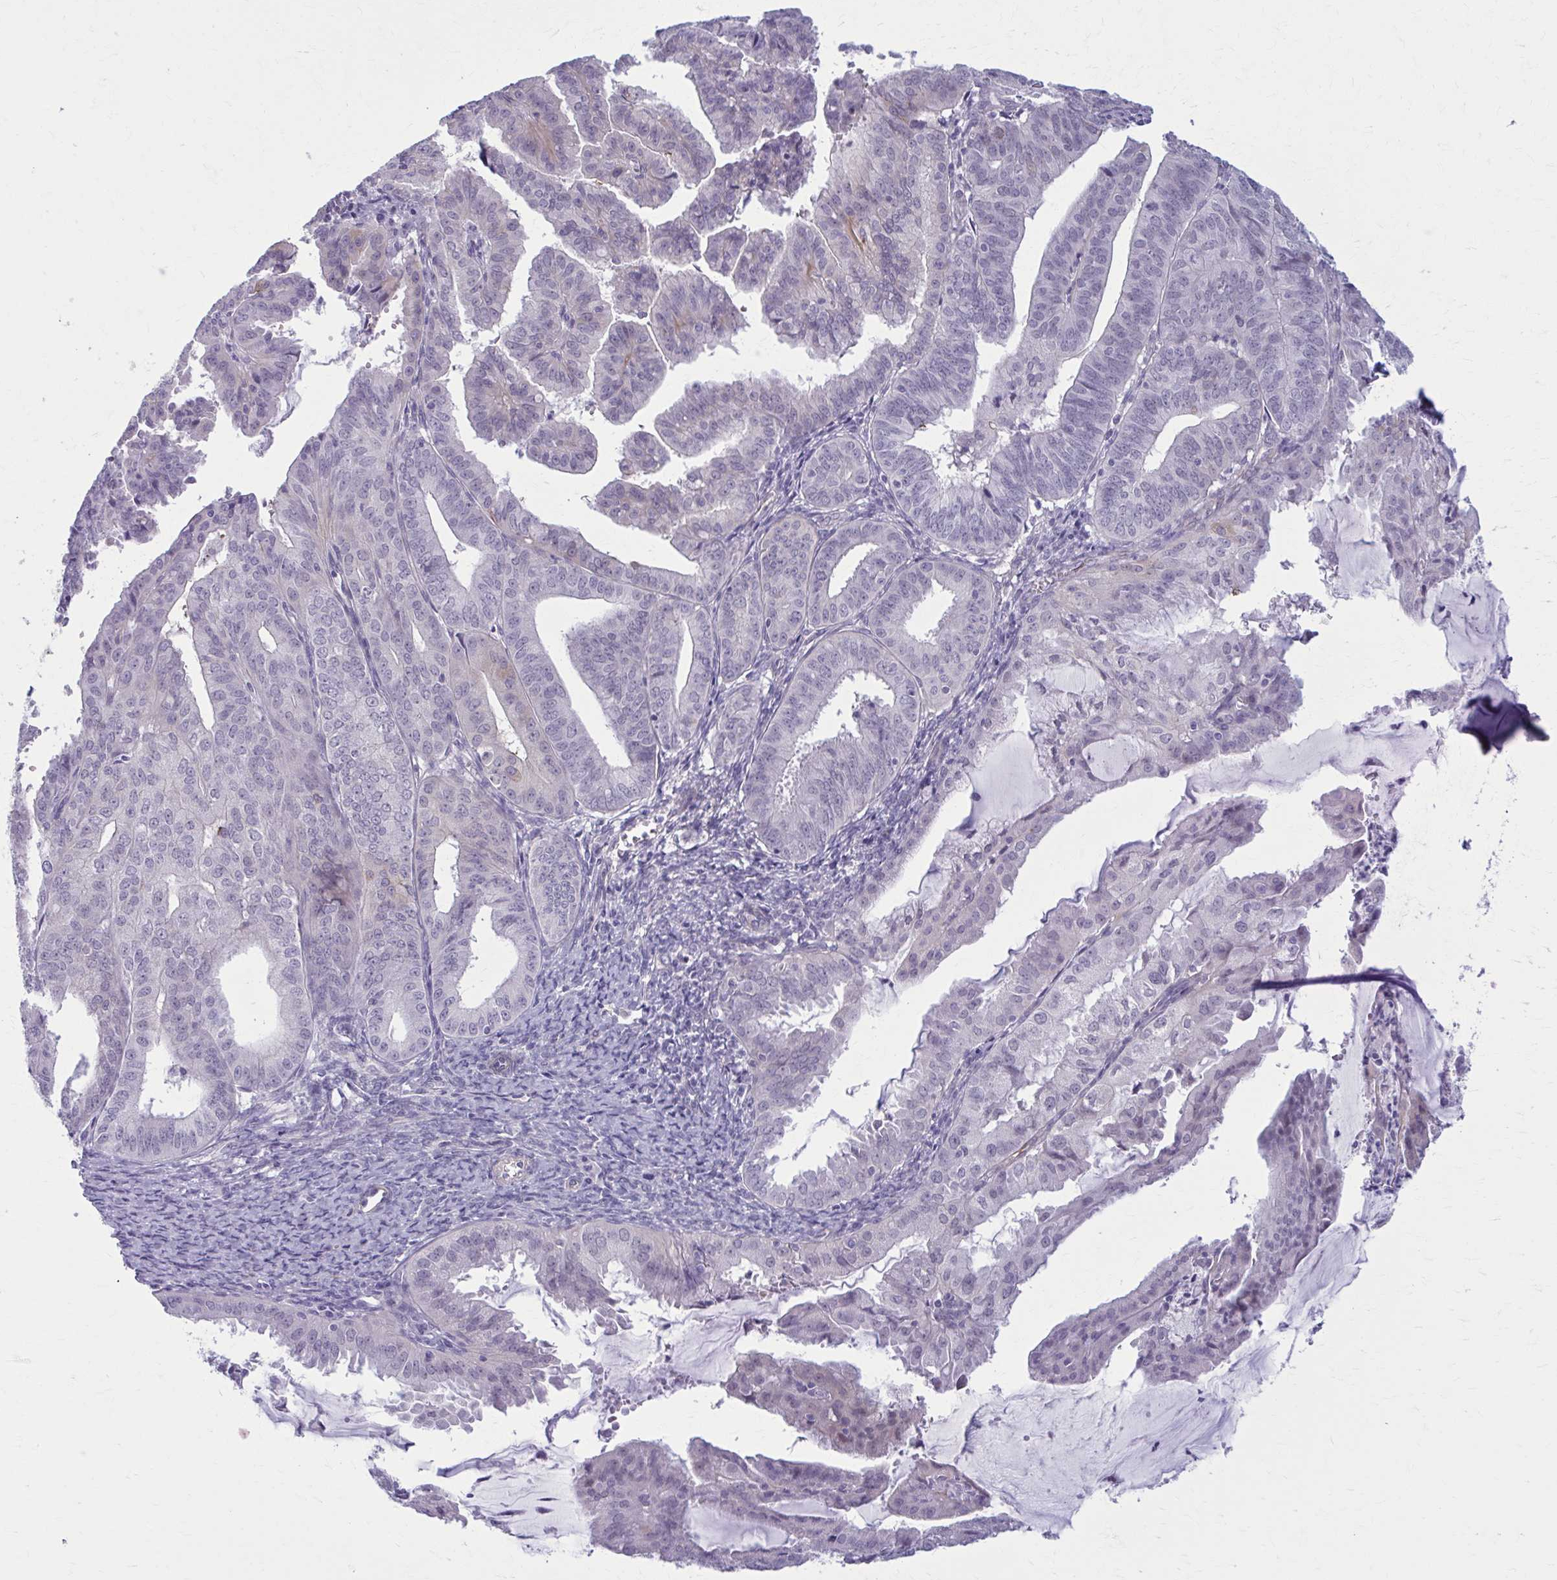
{"staining": {"intensity": "negative", "quantity": "none", "location": "none"}, "tissue": "endometrial cancer", "cell_type": "Tumor cells", "image_type": "cancer", "snomed": [{"axis": "morphology", "description": "Adenocarcinoma, NOS"}, {"axis": "topography", "description": "Endometrium"}], "caption": "The histopathology image exhibits no staining of tumor cells in adenocarcinoma (endometrial).", "gene": "NUMBL", "patient": {"sex": "female", "age": 70}}